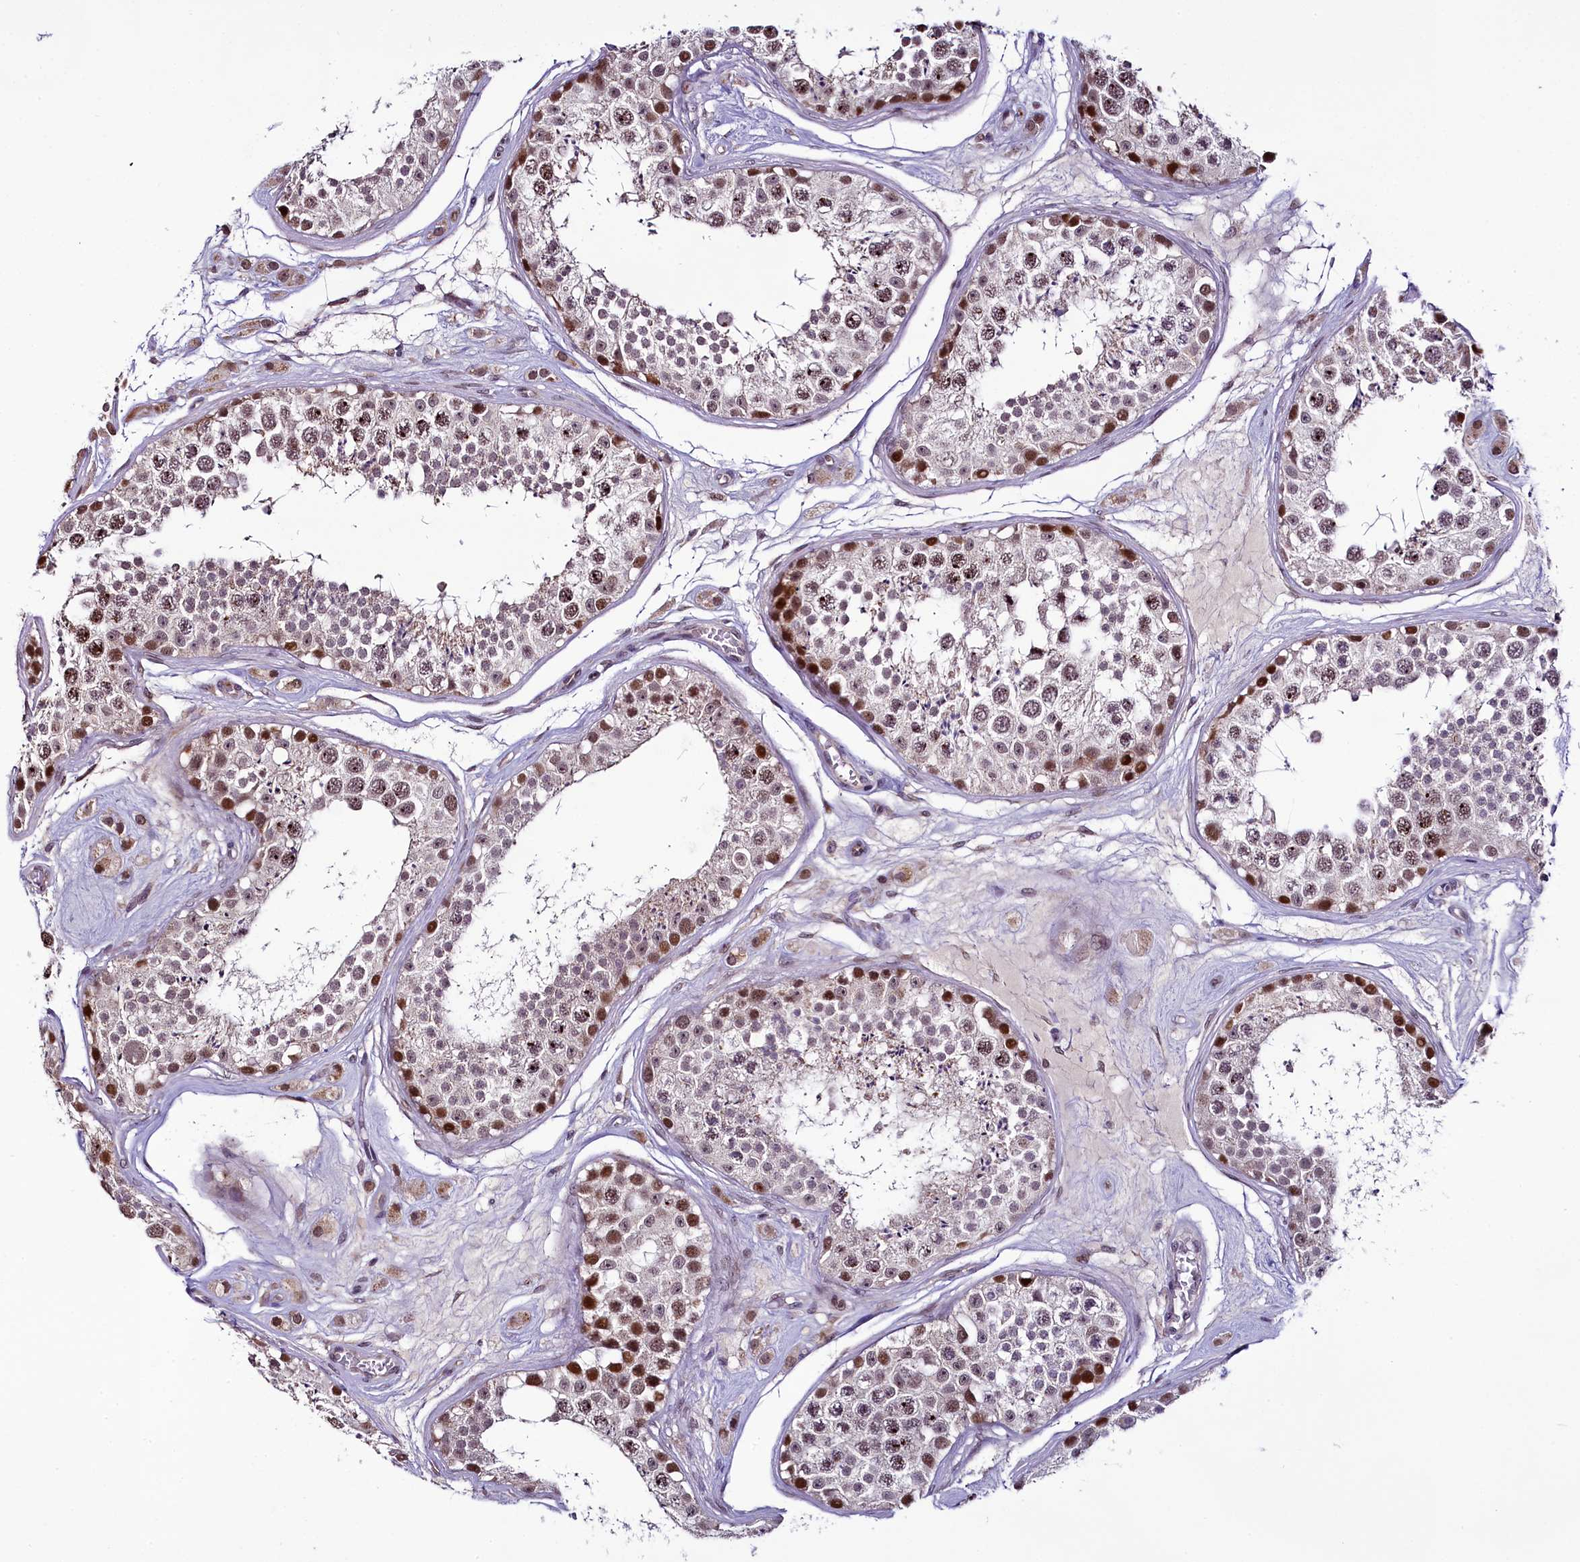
{"staining": {"intensity": "moderate", "quantity": "25%-75%", "location": "nuclear"}, "tissue": "testis", "cell_type": "Cells in seminiferous ducts", "image_type": "normal", "snomed": [{"axis": "morphology", "description": "Normal tissue, NOS"}, {"axis": "topography", "description": "Testis"}], "caption": "A medium amount of moderate nuclear positivity is identified in about 25%-75% of cells in seminiferous ducts in benign testis.", "gene": "RPUSD2", "patient": {"sex": "male", "age": 25}}